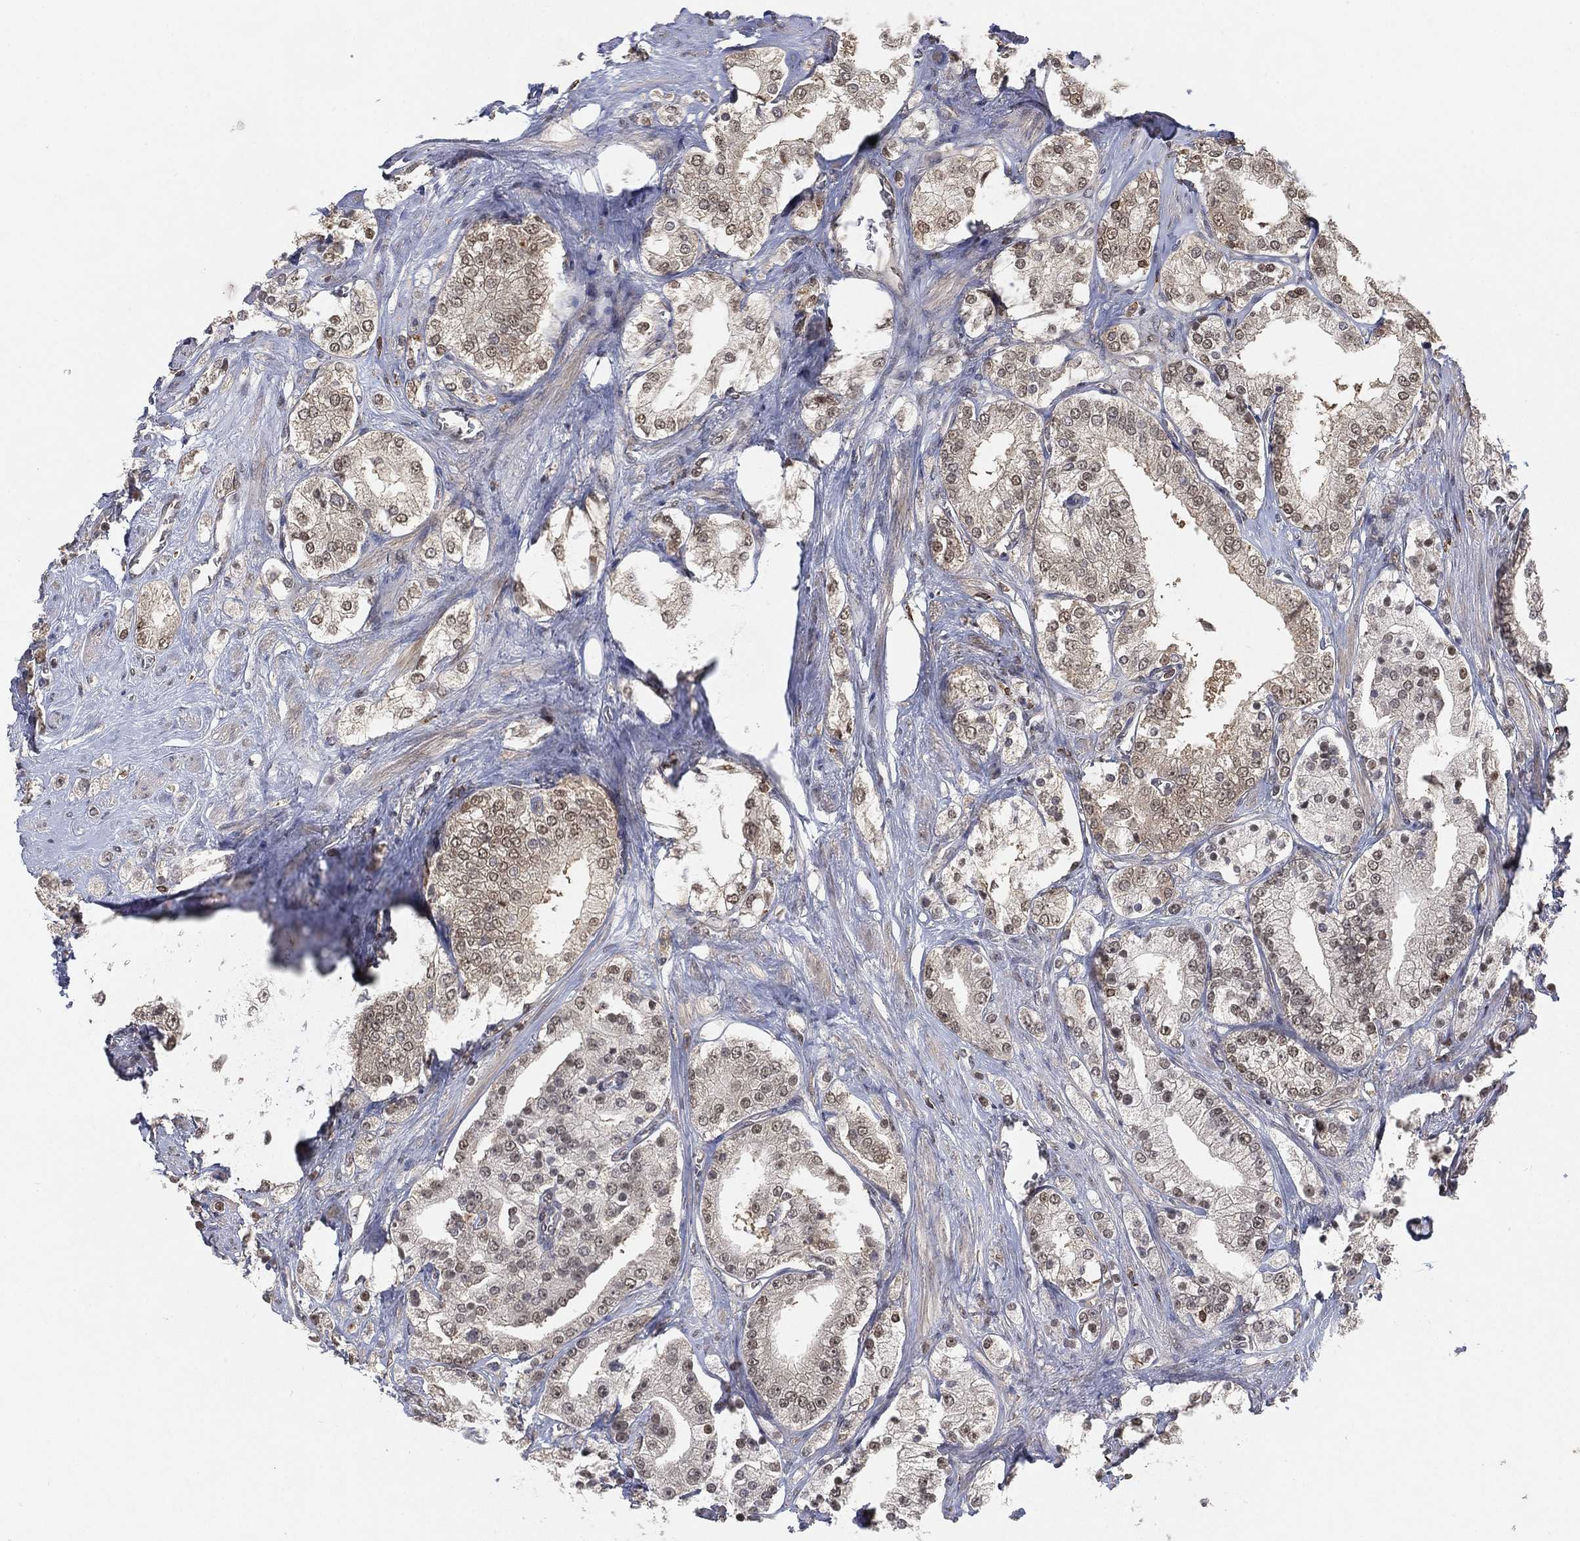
{"staining": {"intensity": "negative", "quantity": "none", "location": "none"}, "tissue": "prostate cancer", "cell_type": "Tumor cells", "image_type": "cancer", "snomed": [{"axis": "morphology", "description": "Adenocarcinoma, NOS"}, {"axis": "topography", "description": "Prostate and seminal vesicle, NOS"}, {"axis": "topography", "description": "Prostate"}], "caption": "The IHC photomicrograph has no significant staining in tumor cells of adenocarcinoma (prostate) tissue.", "gene": "WDR26", "patient": {"sex": "male", "age": 67}}